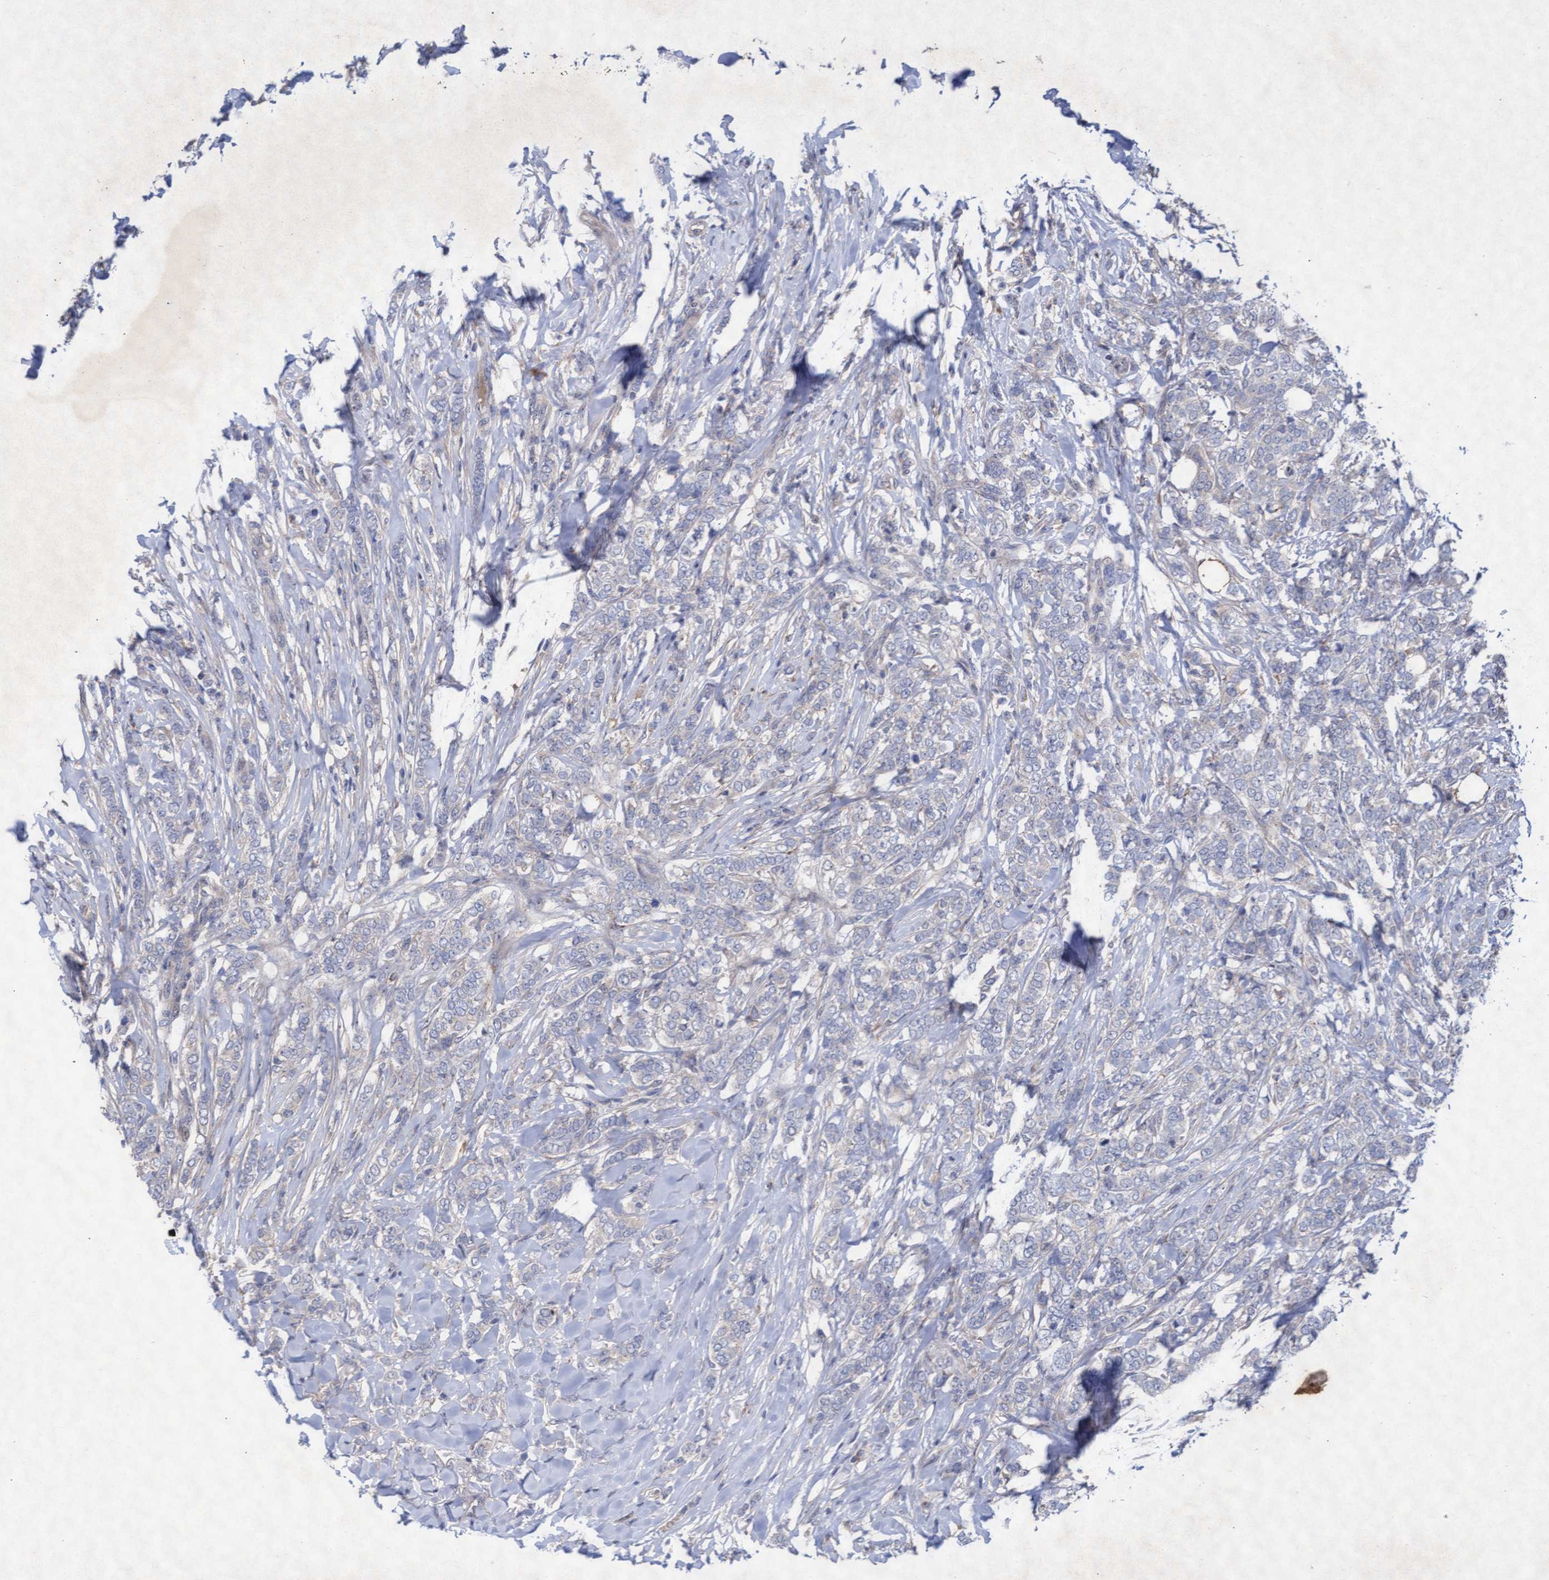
{"staining": {"intensity": "negative", "quantity": "none", "location": "none"}, "tissue": "breast cancer", "cell_type": "Tumor cells", "image_type": "cancer", "snomed": [{"axis": "morphology", "description": "Lobular carcinoma"}, {"axis": "topography", "description": "Skin"}, {"axis": "topography", "description": "Breast"}], "caption": "DAB immunohistochemical staining of breast cancer shows no significant expression in tumor cells.", "gene": "ABCF2", "patient": {"sex": "female", "age": 46}}